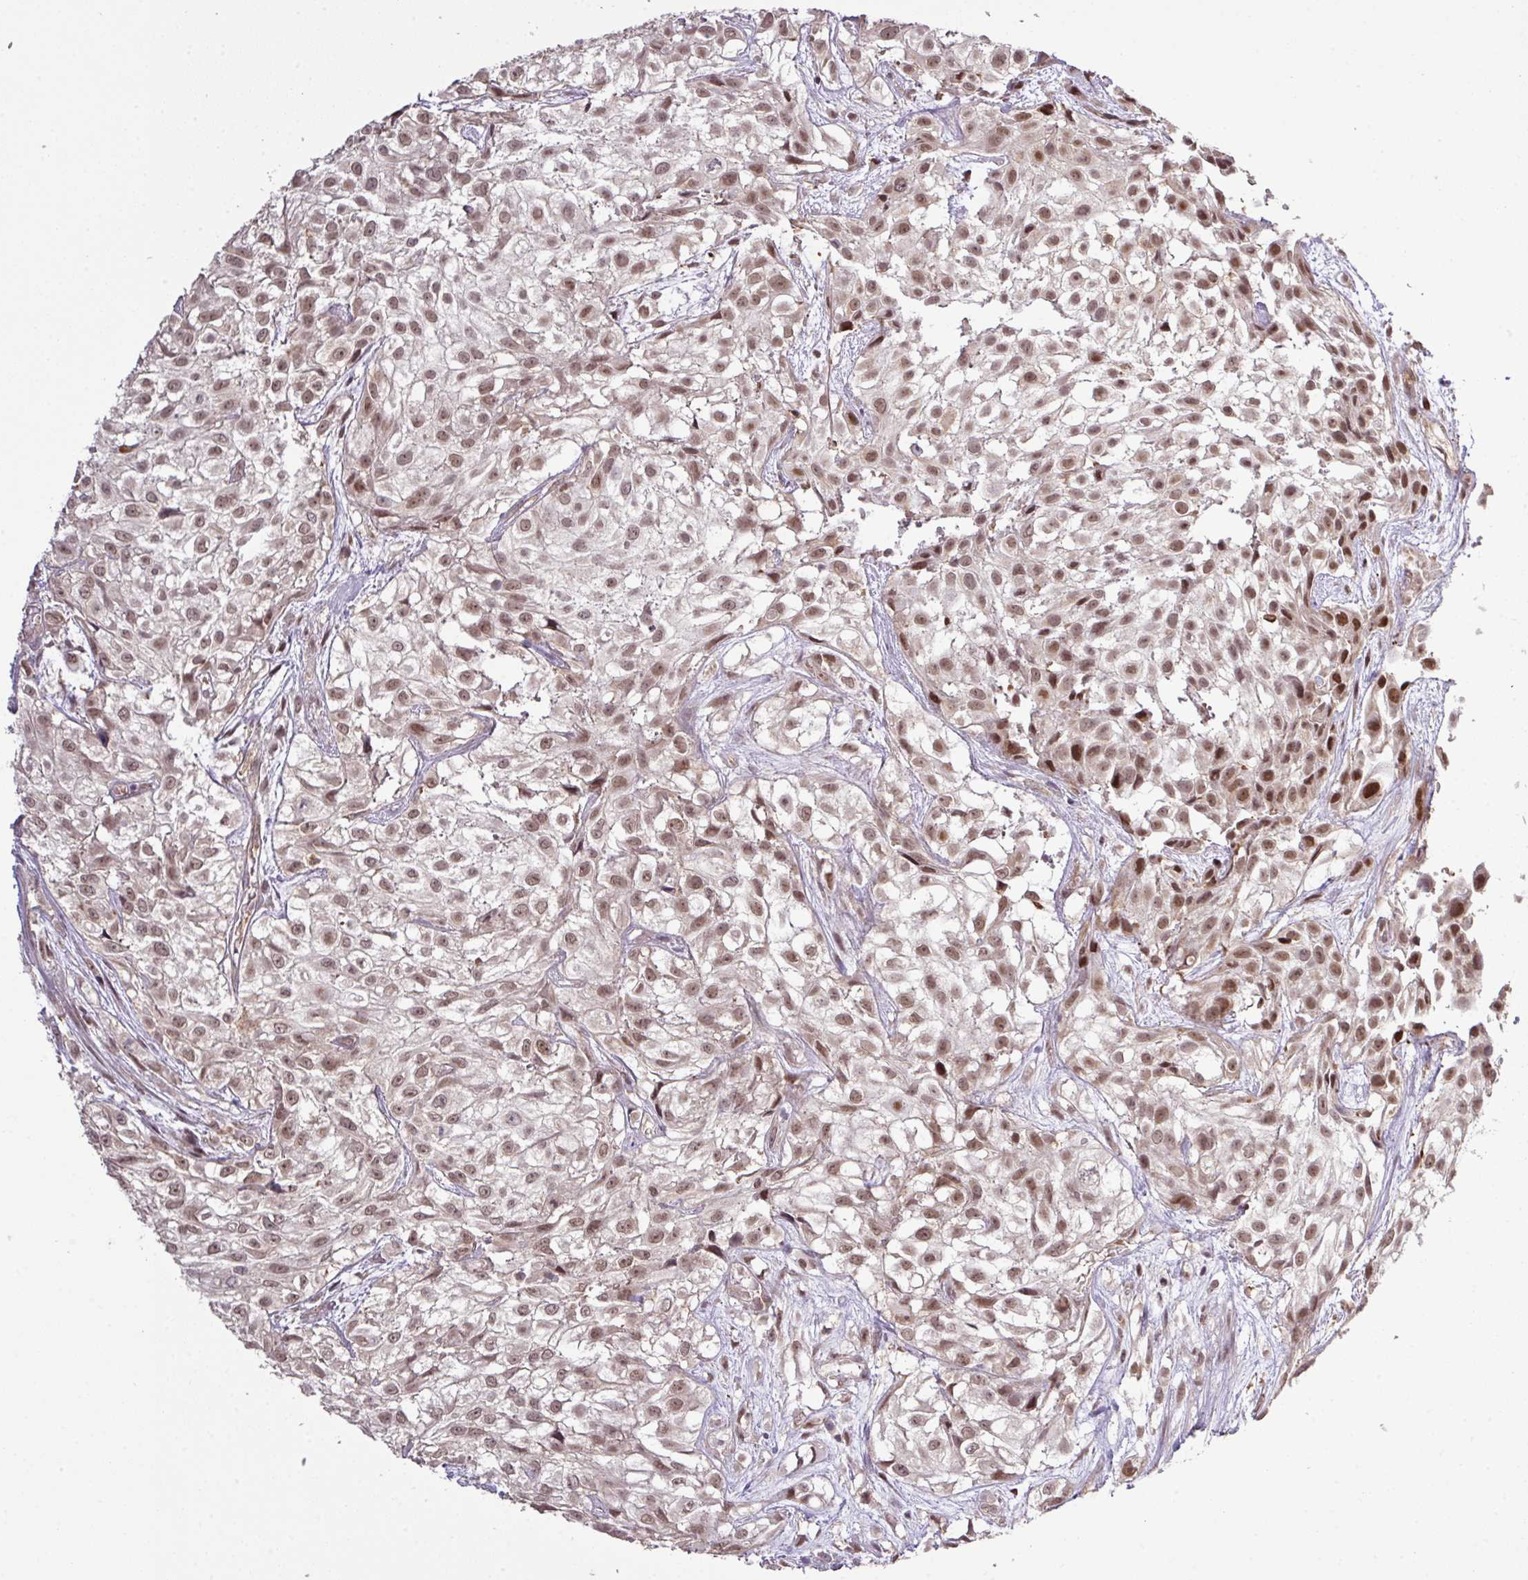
{"staining": {"intensity": "moderate", "quantity": ">75%", "location": "nuclear"}, "tissue": "urothelial cancer", "cell_type": "Tumor cells", "image_type": "cancer", "snomed": [{"axis": "morphology", "description": "Urothelial carcinoma, High grade"}, {"axis": "topography", "description": "Urinary bladder"}], "caption": "Immunohistochemical staining of high-grade urothelial carcinoma exhibits moderate nuclear protein expression in about >75% of tumor cells.", "gene": "SMCO4", "patient": {"sex": "male", "age": 56}}